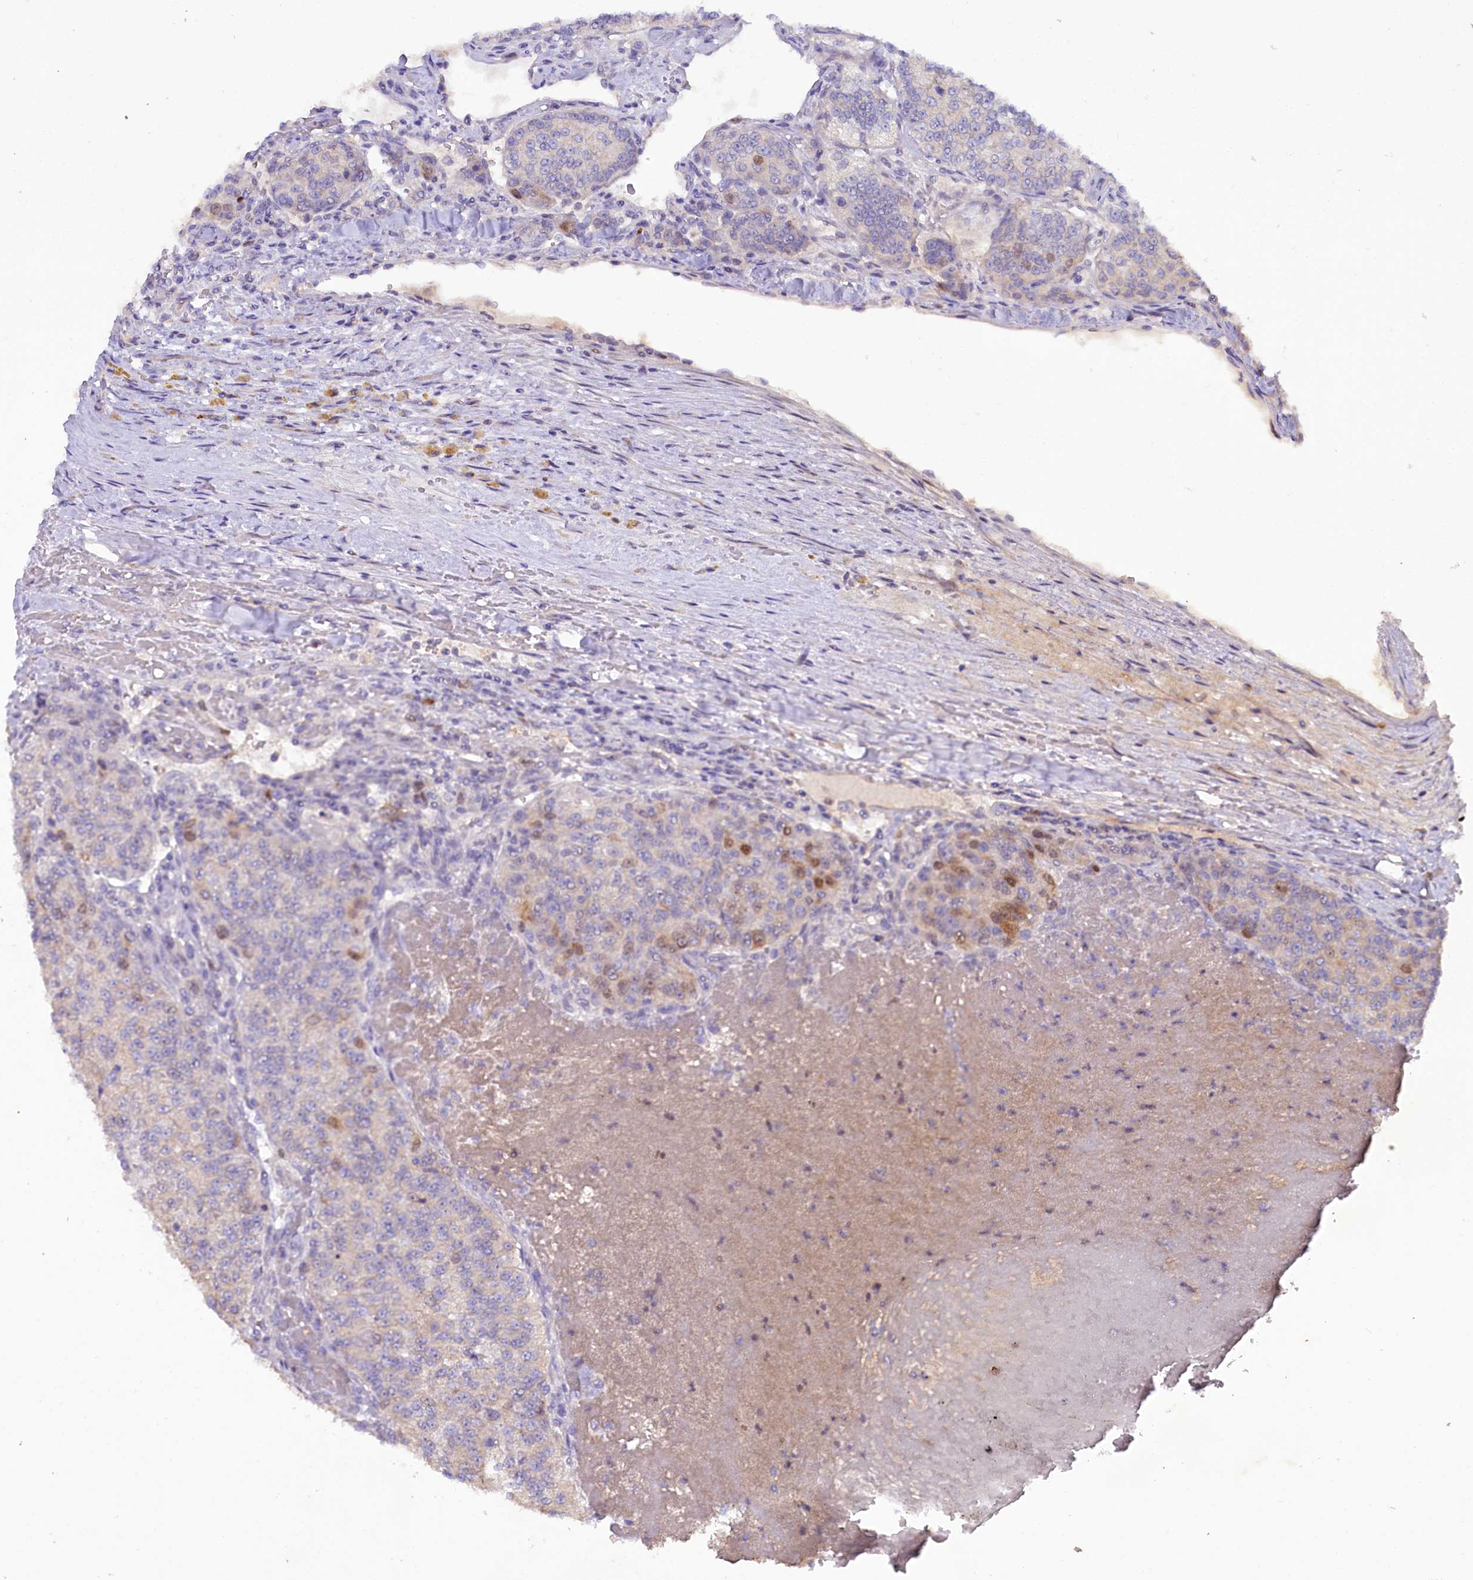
{"staining": {"intensity": "moderate", "quantity": "<25%", "location": "nuclear"}, "tissue": "renal cancer", "cell_type": "Tumor cells", "image_type": "cancer", "snomed": [{"axis": "morphology", "description": "Adenocarcinoma, NOS"}, {"axis": "topography", "description": "Kidney"}], "caption": "Renal cancer stained for a protein (brown) shows moderate nuclear positive positivity in approximately <25% of tumor cells.", "gene": "FAM111B", "patient": {"sex": "female", "age": 63}}